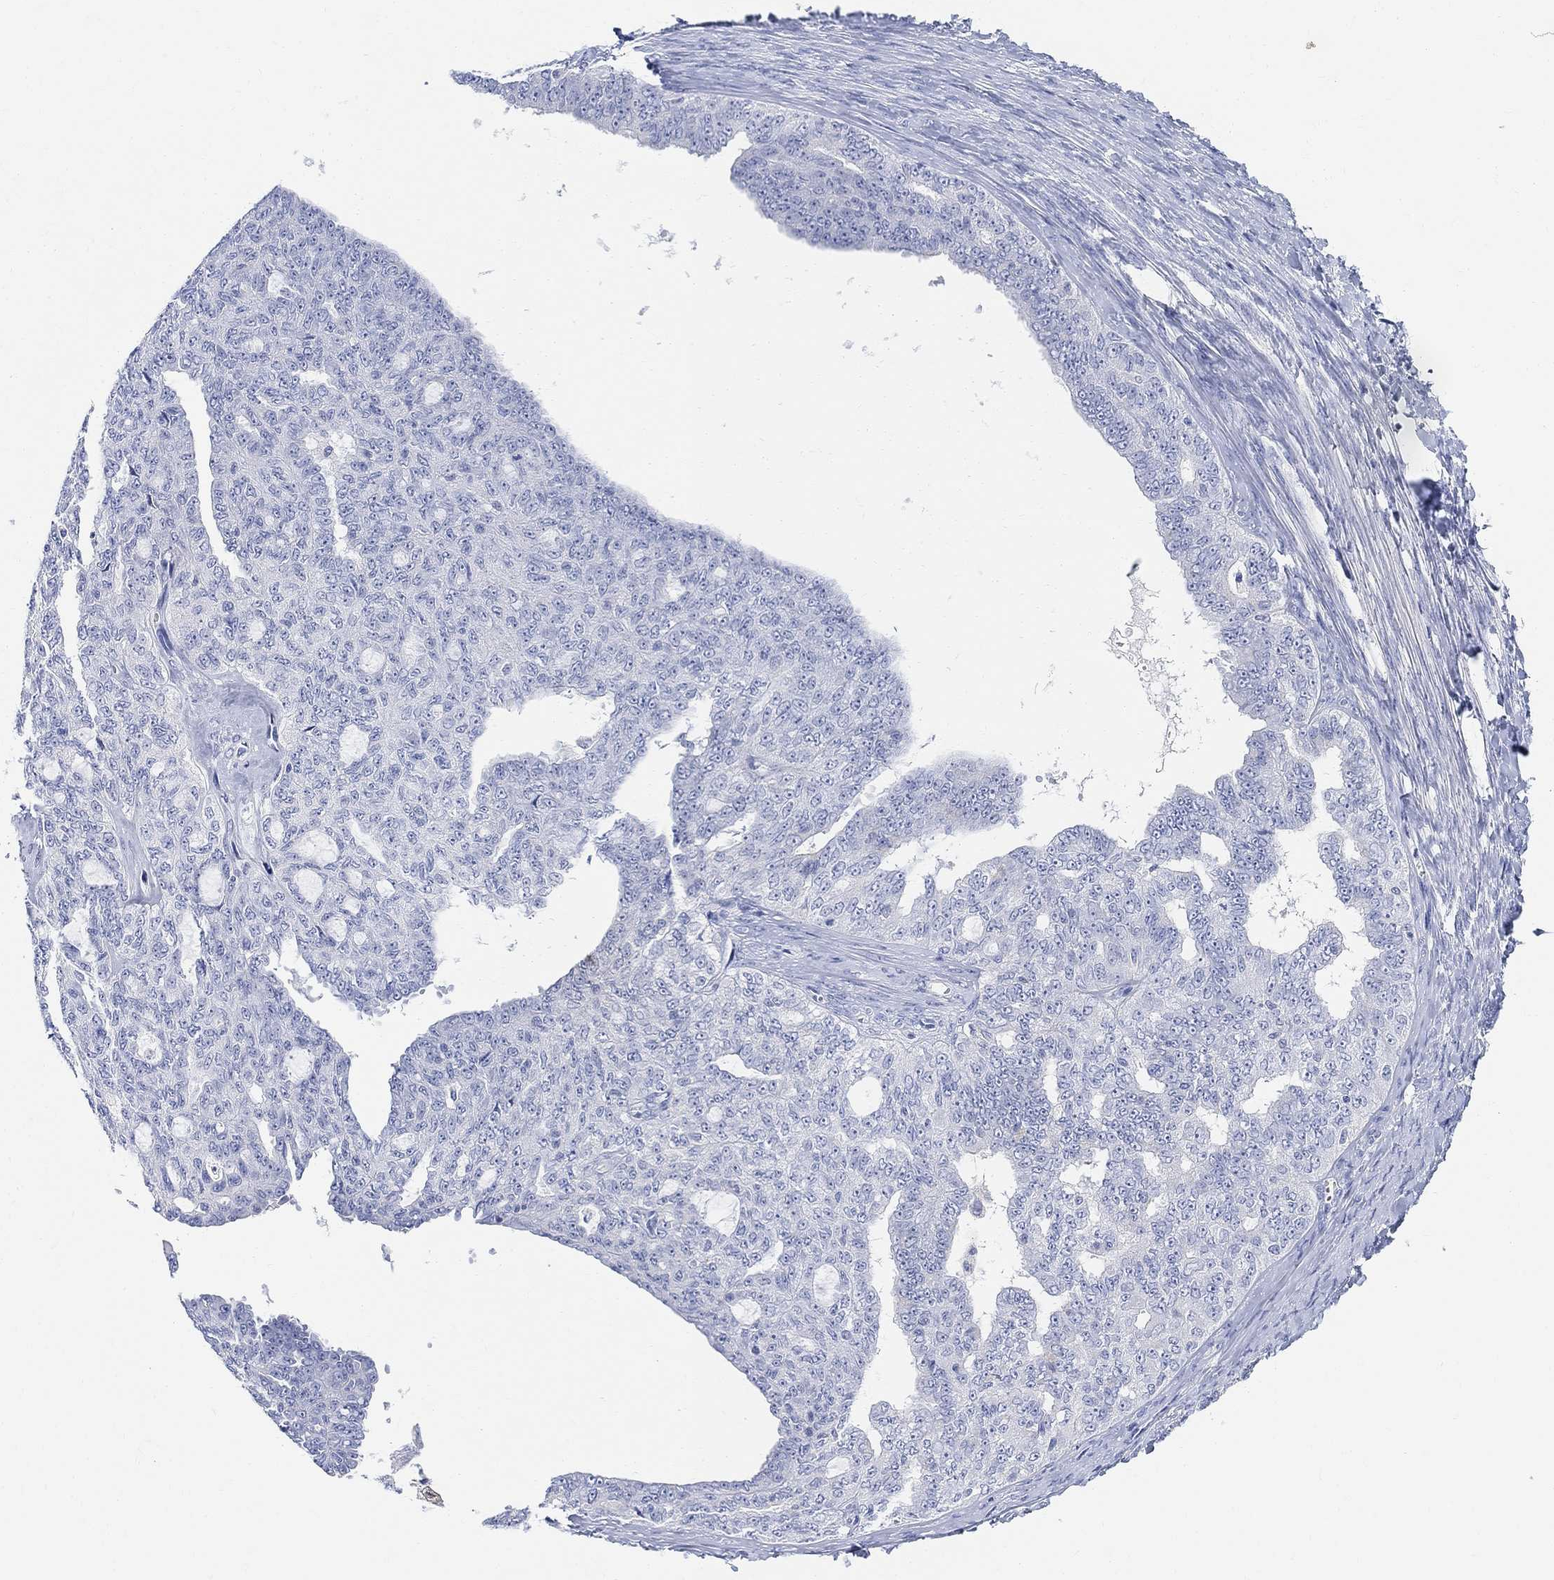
{"staining": {"intensity": "negative", "quantity": "none", "location": "none"}, "tissue": "ovarian cancer", "cell_type": "Tumor cells", "image_type": "cancer", "snomed": [{"axis": "morphology", "description": "Cystadenocarcinoma, serous, NOS"}, {"axis": "topography", "description": "Ovary"}], "caption": "Immunohistochemistry (IHC) of human ovarian cancer (serous cystadenocarcinoma) exhibits no expression in tumor cells.", "gene": "RETNLB", "patient": {"sex": "female", "age": 71}}